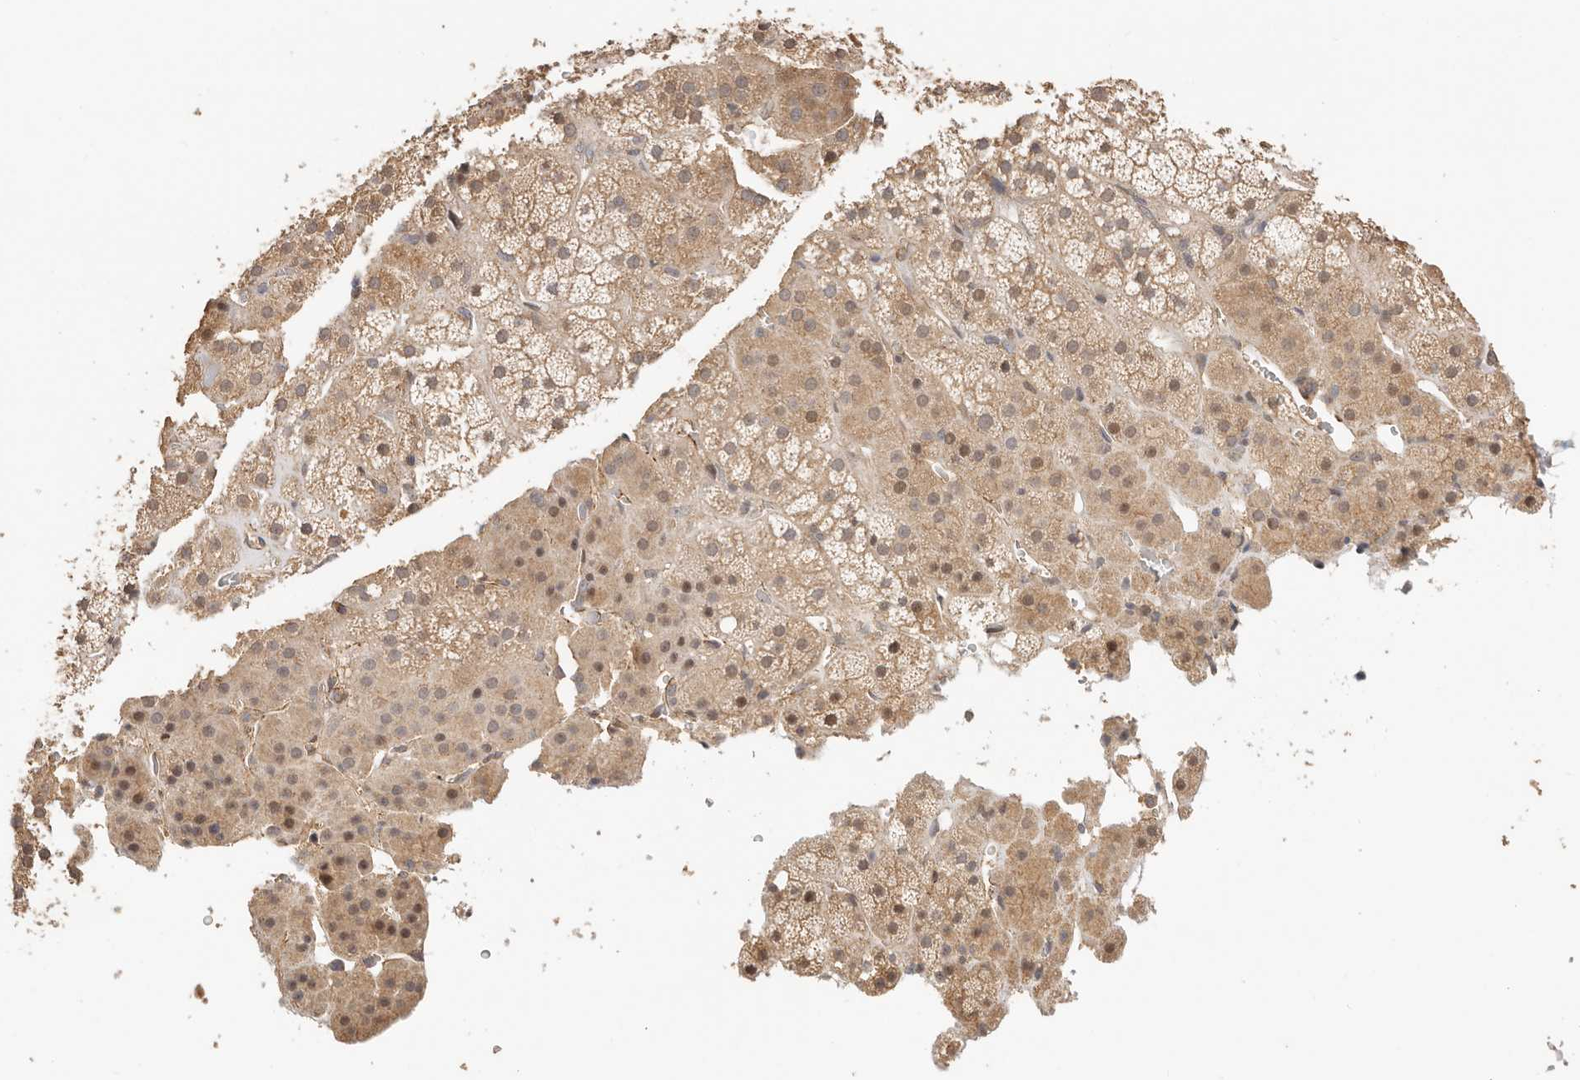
{"staining": {"intensity": "weak", "quantity": ">75%", "location": "cytoplasmic/membranous,nuclear"}, "tissue": "adrenal gland", "cell_type": "Glandular cells", "image_type": "normal", "snomed": [{"axis": "morphology", "description": "Normal tissue, NOS"}, {"axis": "topography", "description": "Adrenal gland"}], "caption": "The histopathology image reveals immunohistochemical staining of normal adrenal gland. There is weak cytoplasmic/membranous,nuclear positivity is present in about >75% of glandular cells.", "gene": "AFDN", "patient": {"sex": "male", "age": 57}}